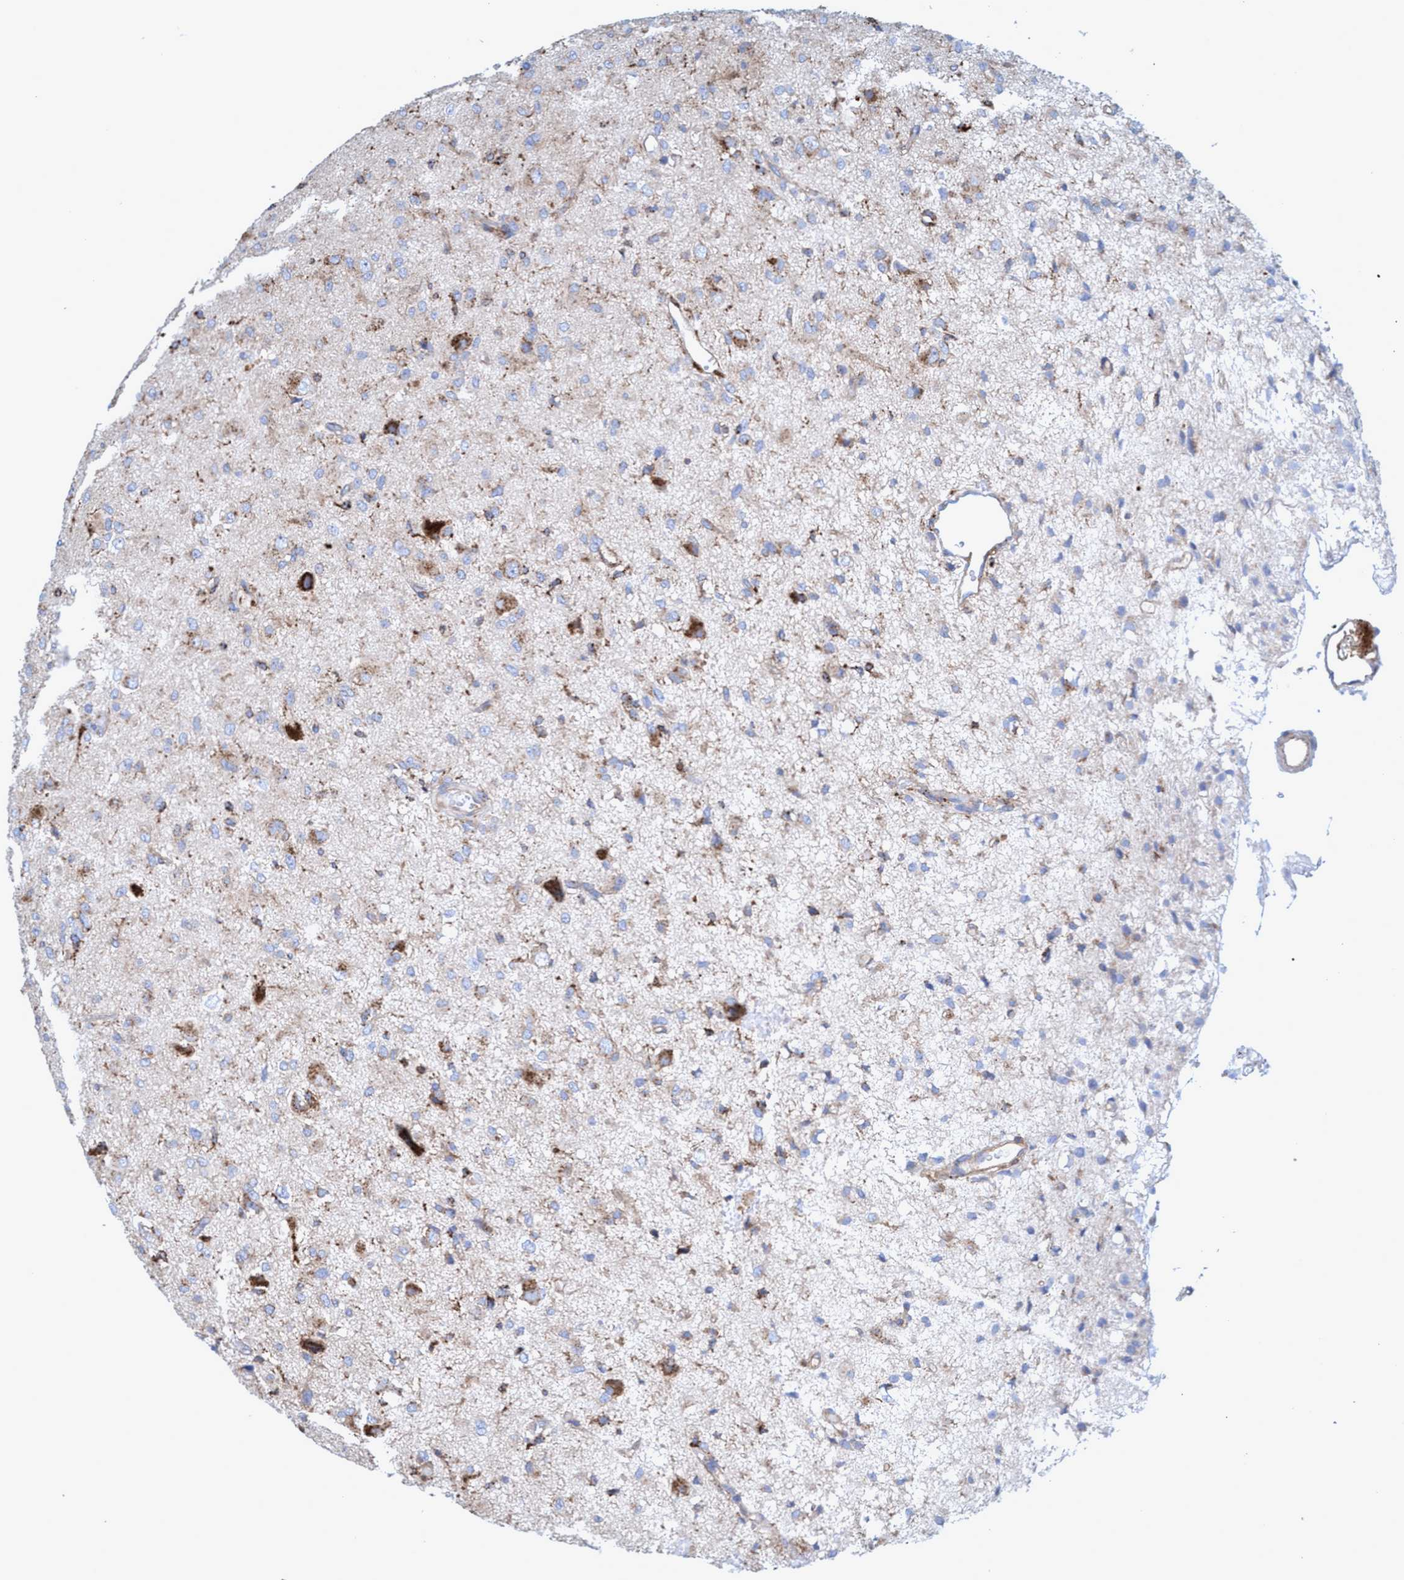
{"staining": {"intensity": "weak", "quantity": "<25%", "location": "cytoplasmic/membranous"}, "tissue": "glioma", "cell_type": "Tumor cells", "image_type": "cancer", "snomed": [{"axis": "morphology", "description": "Glioma, malignant, High grade"}, {"axis": "topography", "description": "Brain"}], "caption": "Immunohistochemistry (IHC) image of malignant glioma (high-grade) stained for a protein (brown), which displays no expression in tumor cells. Brightfield microscopy of immunohistochemistry stained with DAB (brown) and hematoxylin (blue), captured at high magnification.", "gene": "TRIM65", "patient": {"sex": "female", "age": 59}}